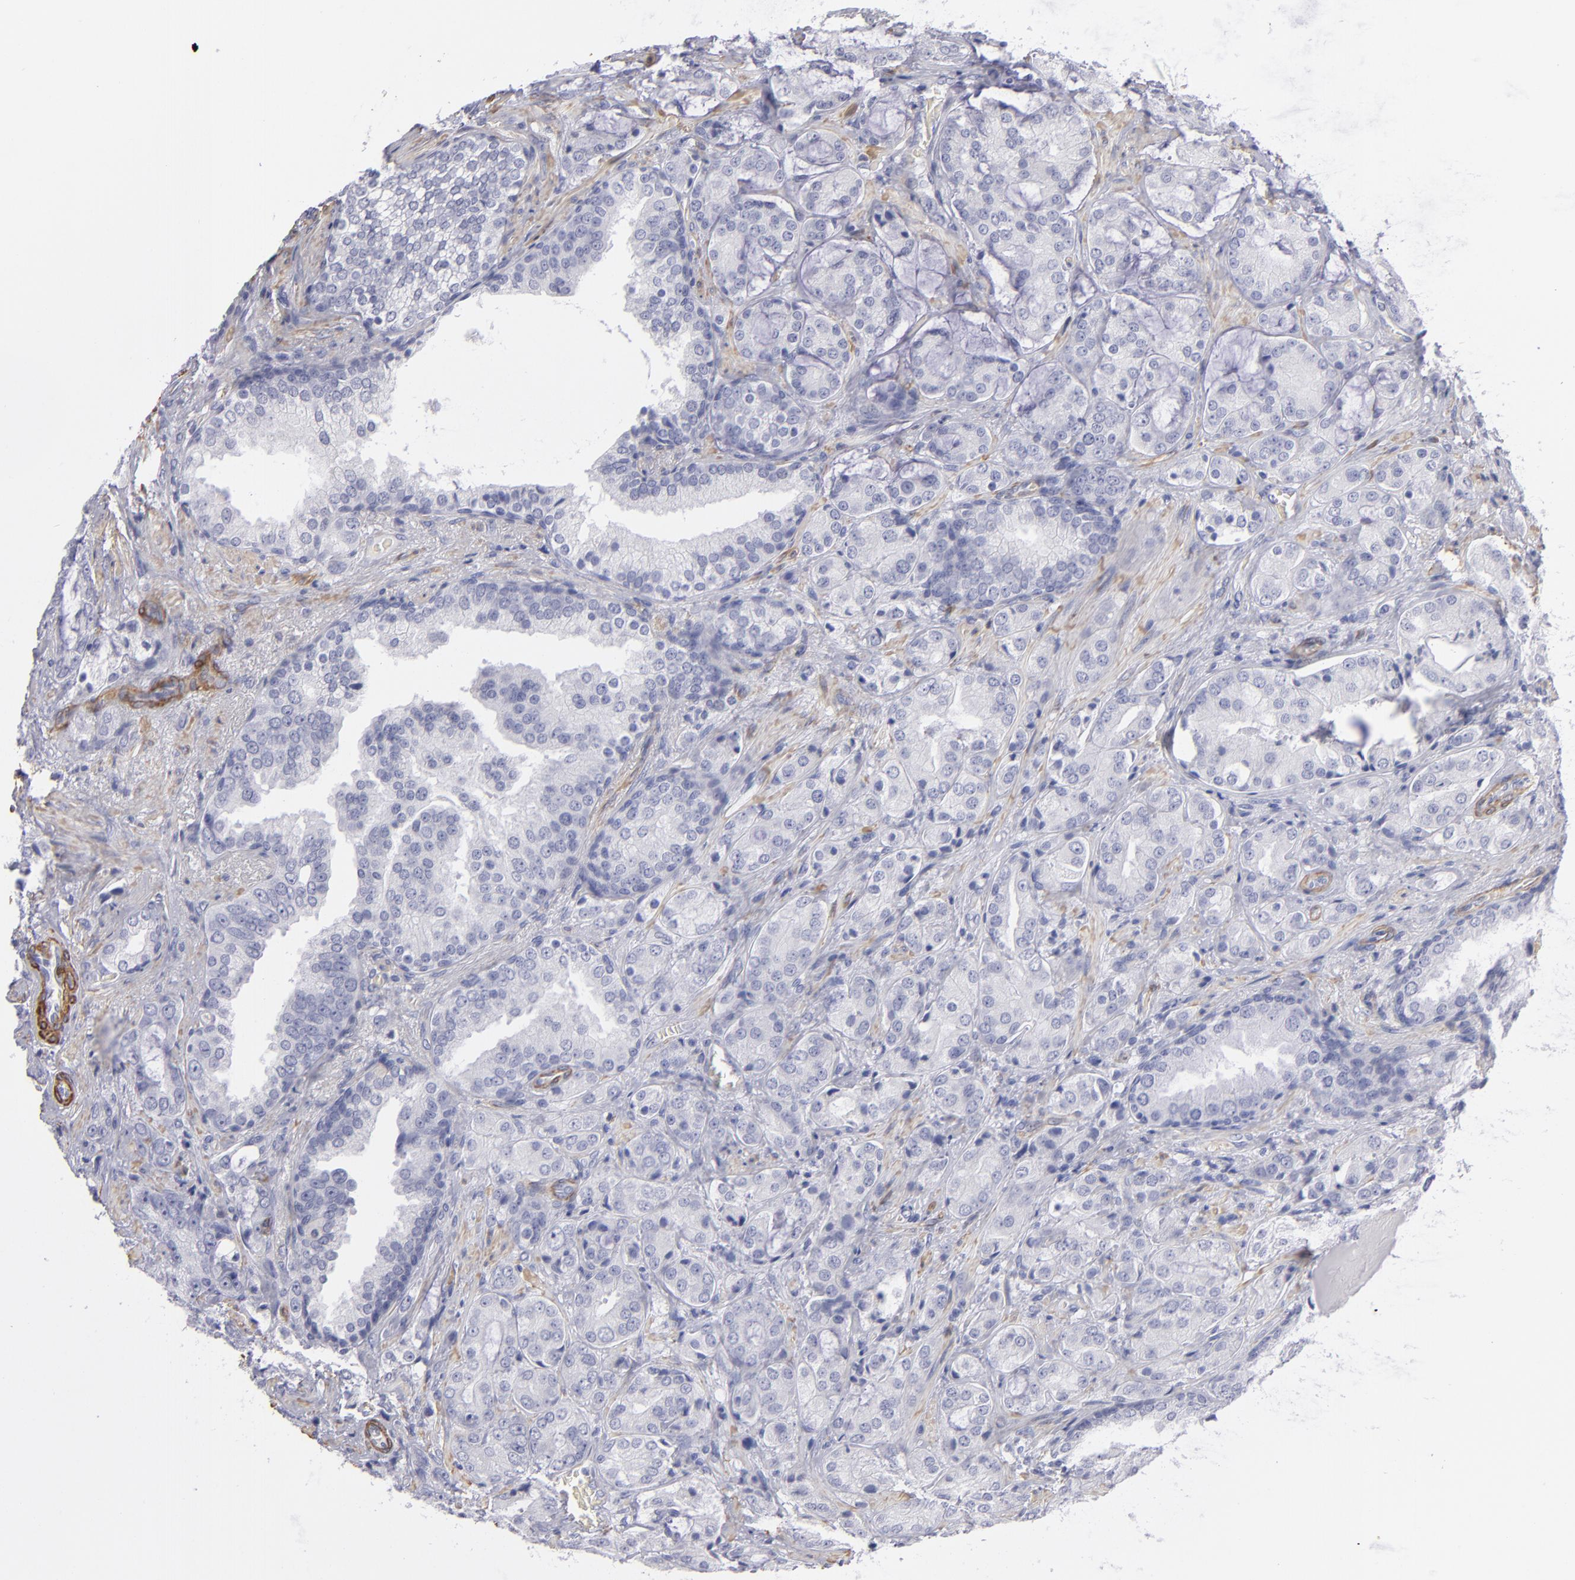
{"staining": {"intensity": "negative", "quantity": "none", "location": "none"}, "tissue": "prostate cancer", "cell_type": "Tumor cells", "image_type": "cancer", "snomed": [{"axis": "morphology", "description": "Adenocarcinoma, Medium grade"}, {"axis": "topography", "description": "Prostate"}], "caption": "A micrograph of human prostate cancer (medium-grade adenocarcinoma) is negative for staining in tumor cells. (DAB immunohistochemistry (IHC) visualized using brightfield microscopy, high magnification).", "gene": "MYH11", "patient": {"sex": "male", "age": 70}}